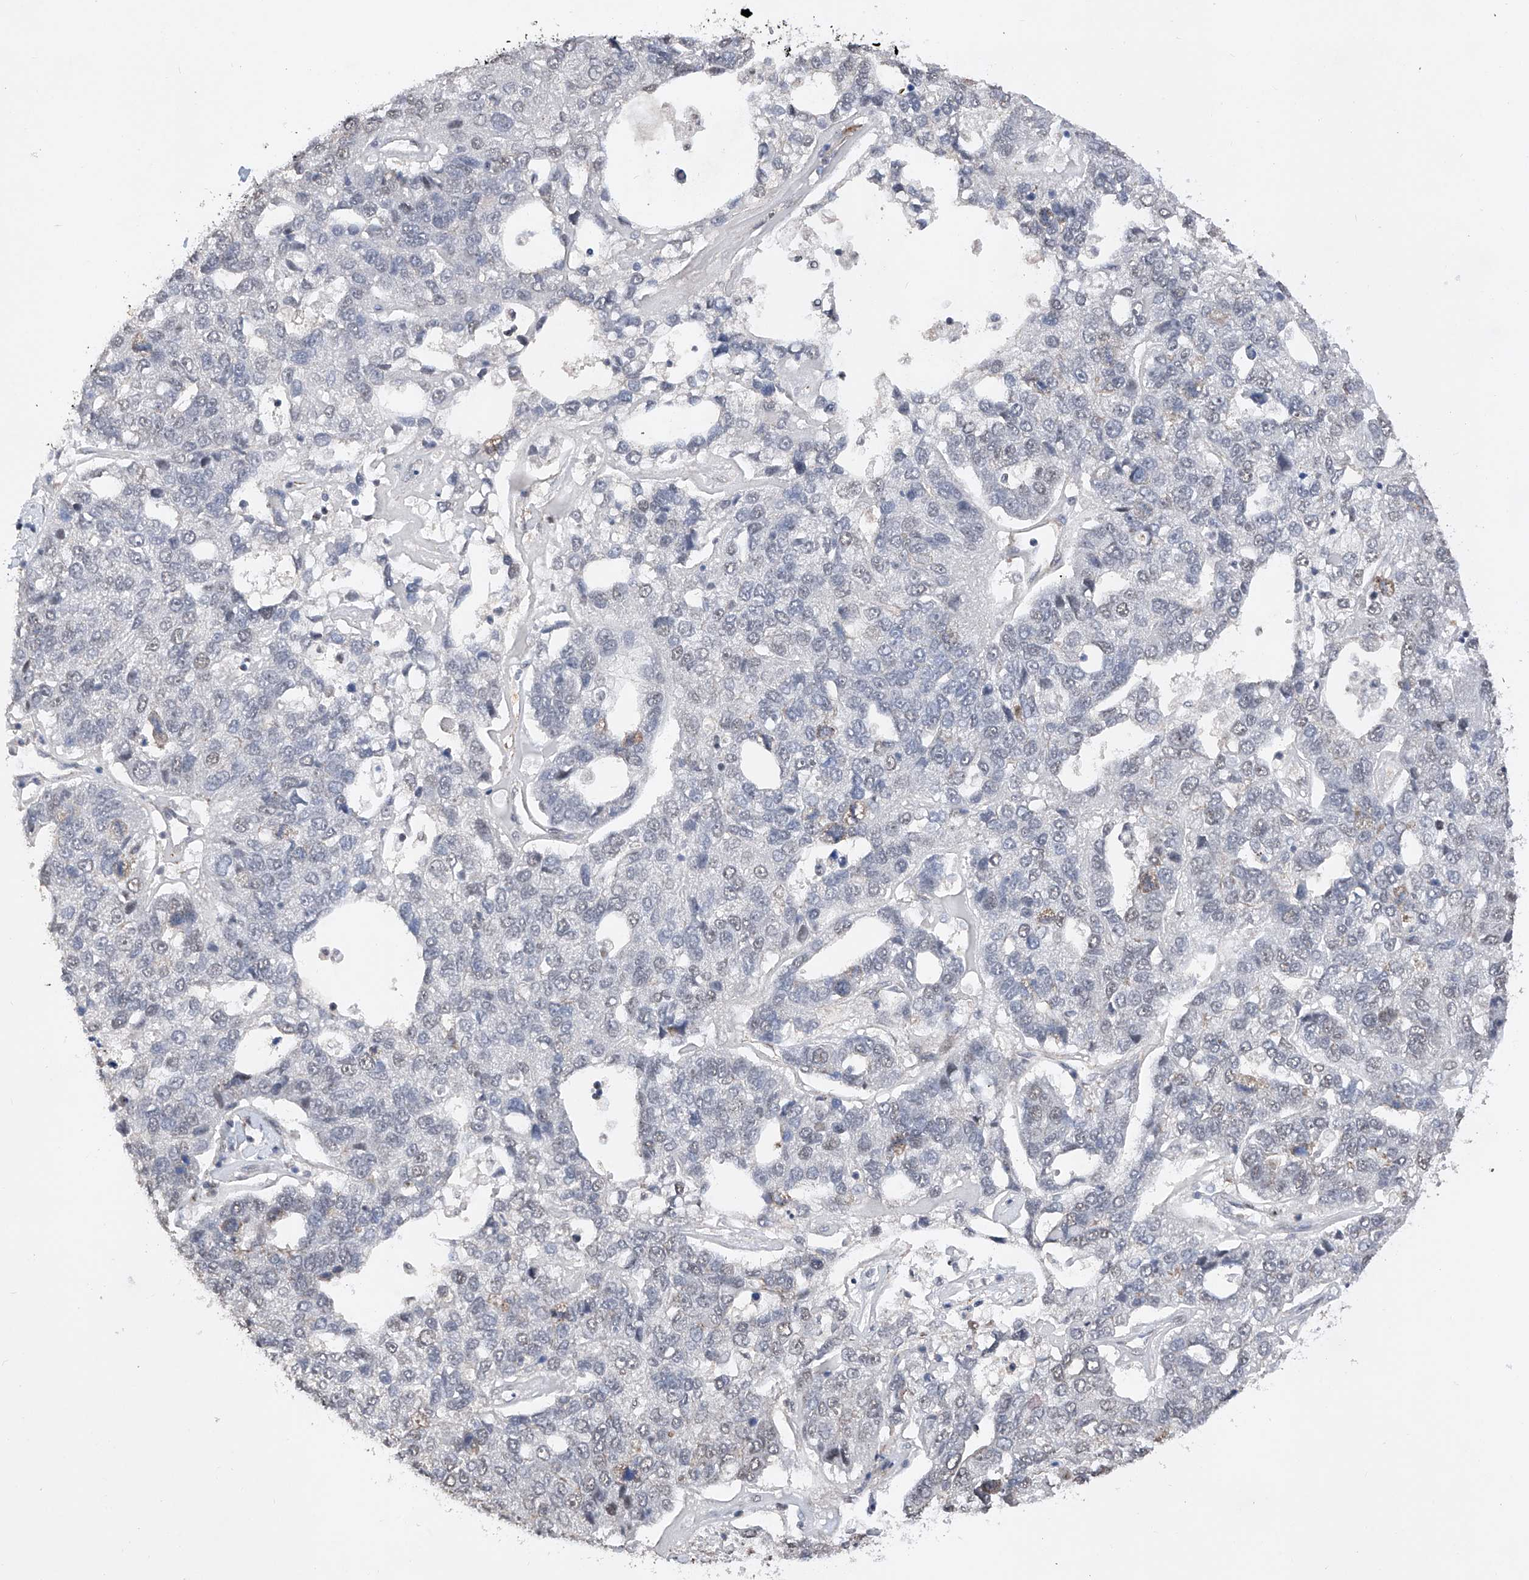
{"staining": {"intensity": "negative", "quantity": "none", "location": "none"}, "tissue": "pancreatic cancer", "cell_type": "Tumor cells", "image_type": "cancer", "snomed": [{"axis": "morphology", "description": "Adenocarcinoma, NOS"}, {"axis": "topography", "description": "Pancreas"}], "caption": "Pancreatic cancer (adenocarcinoma) stained for a protein using immunohistochemistry (IHC) shows no staining tumor cells.", "gene": "NFATC4", "patient": {"sex": "female", "age": 61}}